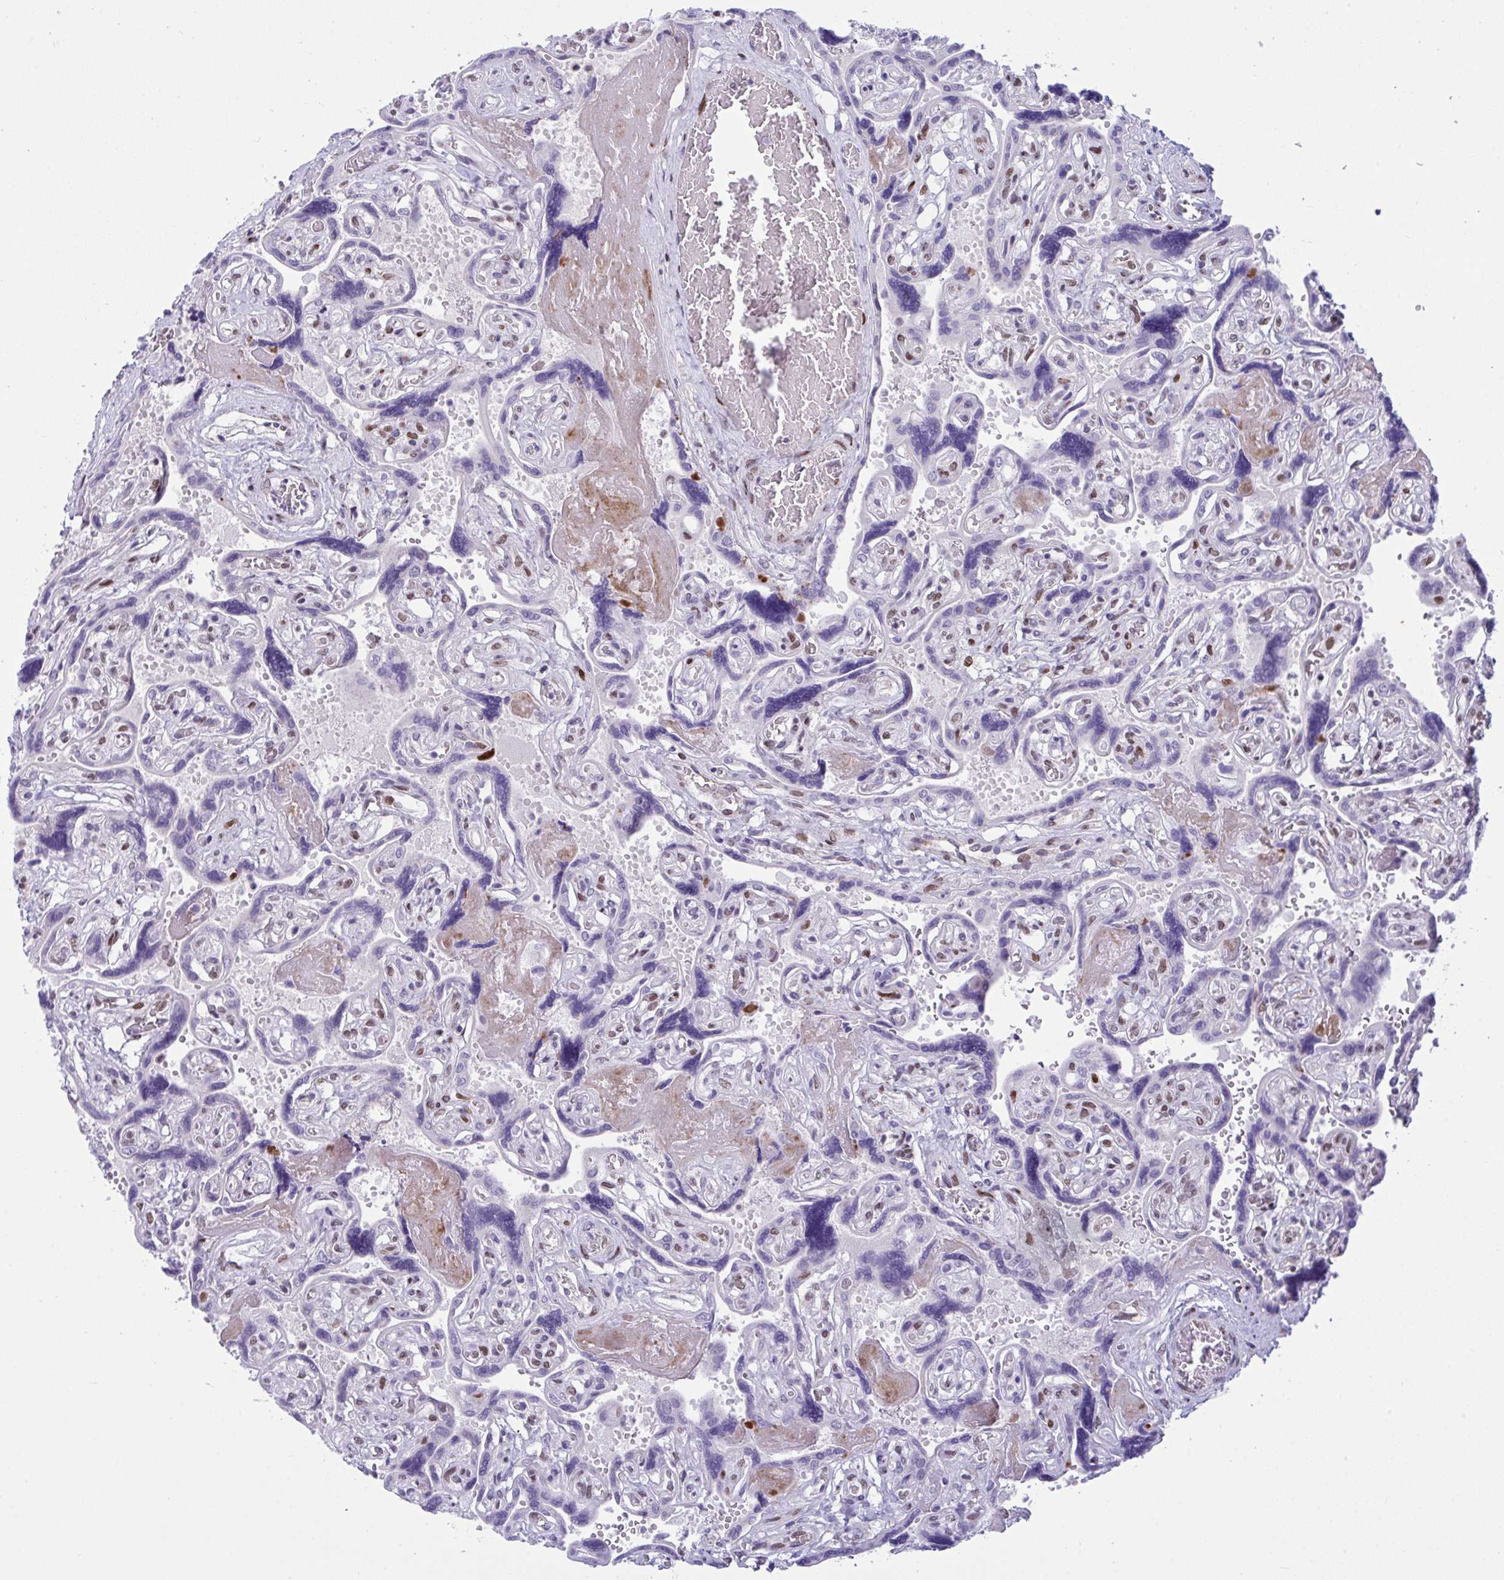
{"staining": {"intensity": "weak", "quantity": ">75%", "location": "nuclear"}, "tissue": "placenta", "cell_type": "Decidual cells", "image_type": "normal", "snomed": [{"axis": "morphology", "description": "Normal tissue, NOS"}, {"axis": "topography", "description": "Placenta"}], "caption": "Human placenta stained for a protein (brown) shows weak nuclear positive staining in about >75% of decidual cells.", "gene": "ZFHX3", "patient": {"sex": "female", "age": 32}}